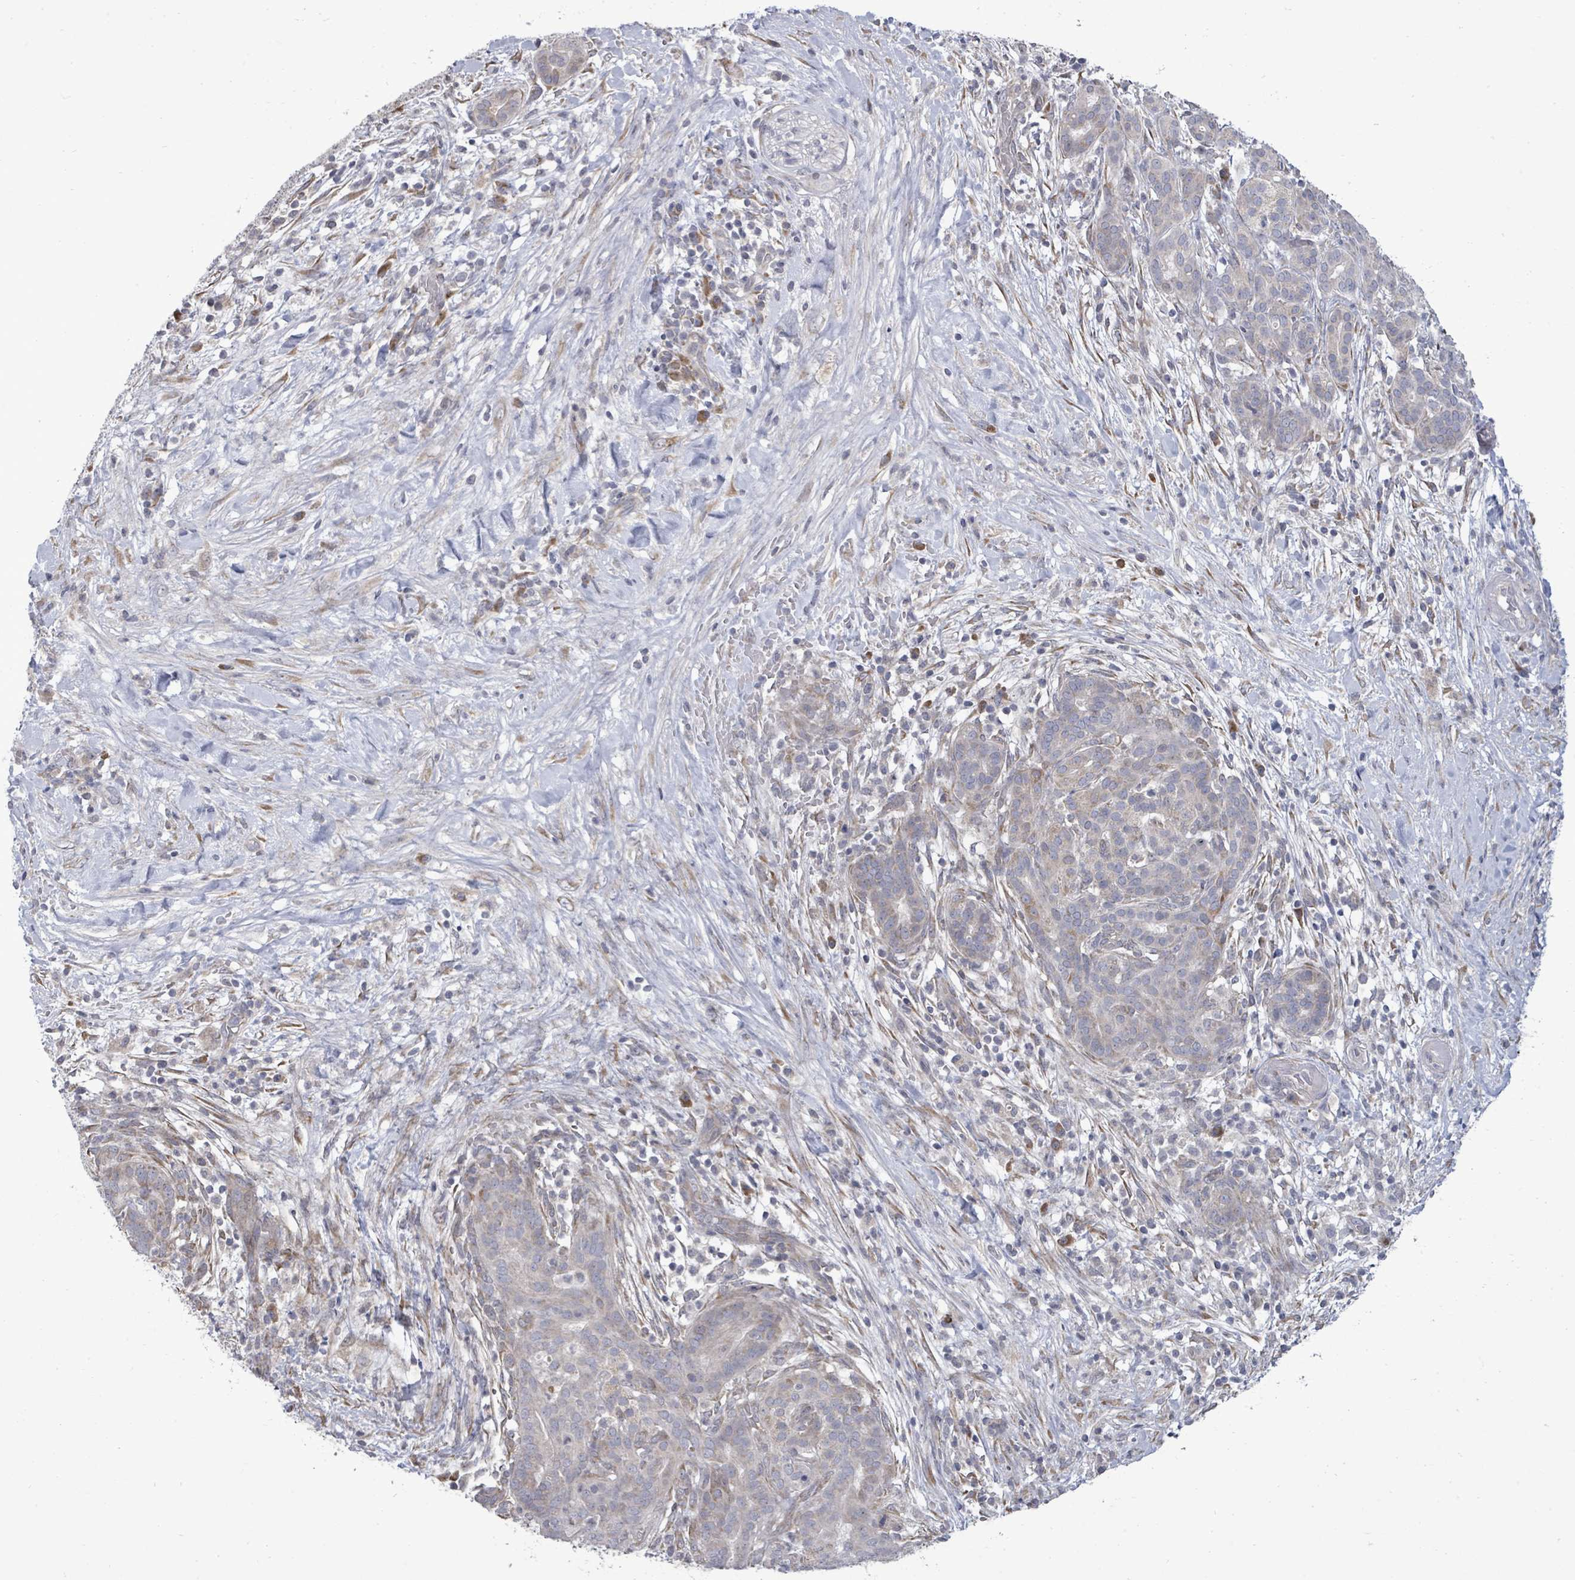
{"staining": {"intensity": "moderate", "quantity": "<25%", "location": "cytoplasmic/membranous"}, "tissue": "pancreatic cancer", "cell_type": "Tumor cells", "image_type": "cancer", "snomed": [{"axis": "morphology", "description": "Adenocarcinoma, NOS"}, {"axis": "topography", "description": "Pancreas"}], "caption": "A high-resolution histopathology image shows IHC staining of pancreatic cancer (adenocarcinoma), which reveals moderate cytoplasmic/membranous expression in approximately <25% of tumor cells. The staining was performed using DAB (3,3'-diaminobenzidine) to visualize the protein expression in brown, while the nuclei were stained in blue with hematoxylin (Magnification: 20x).", "gene": "POMGNT2", "patient": {"sex": "male", "age": 44}}